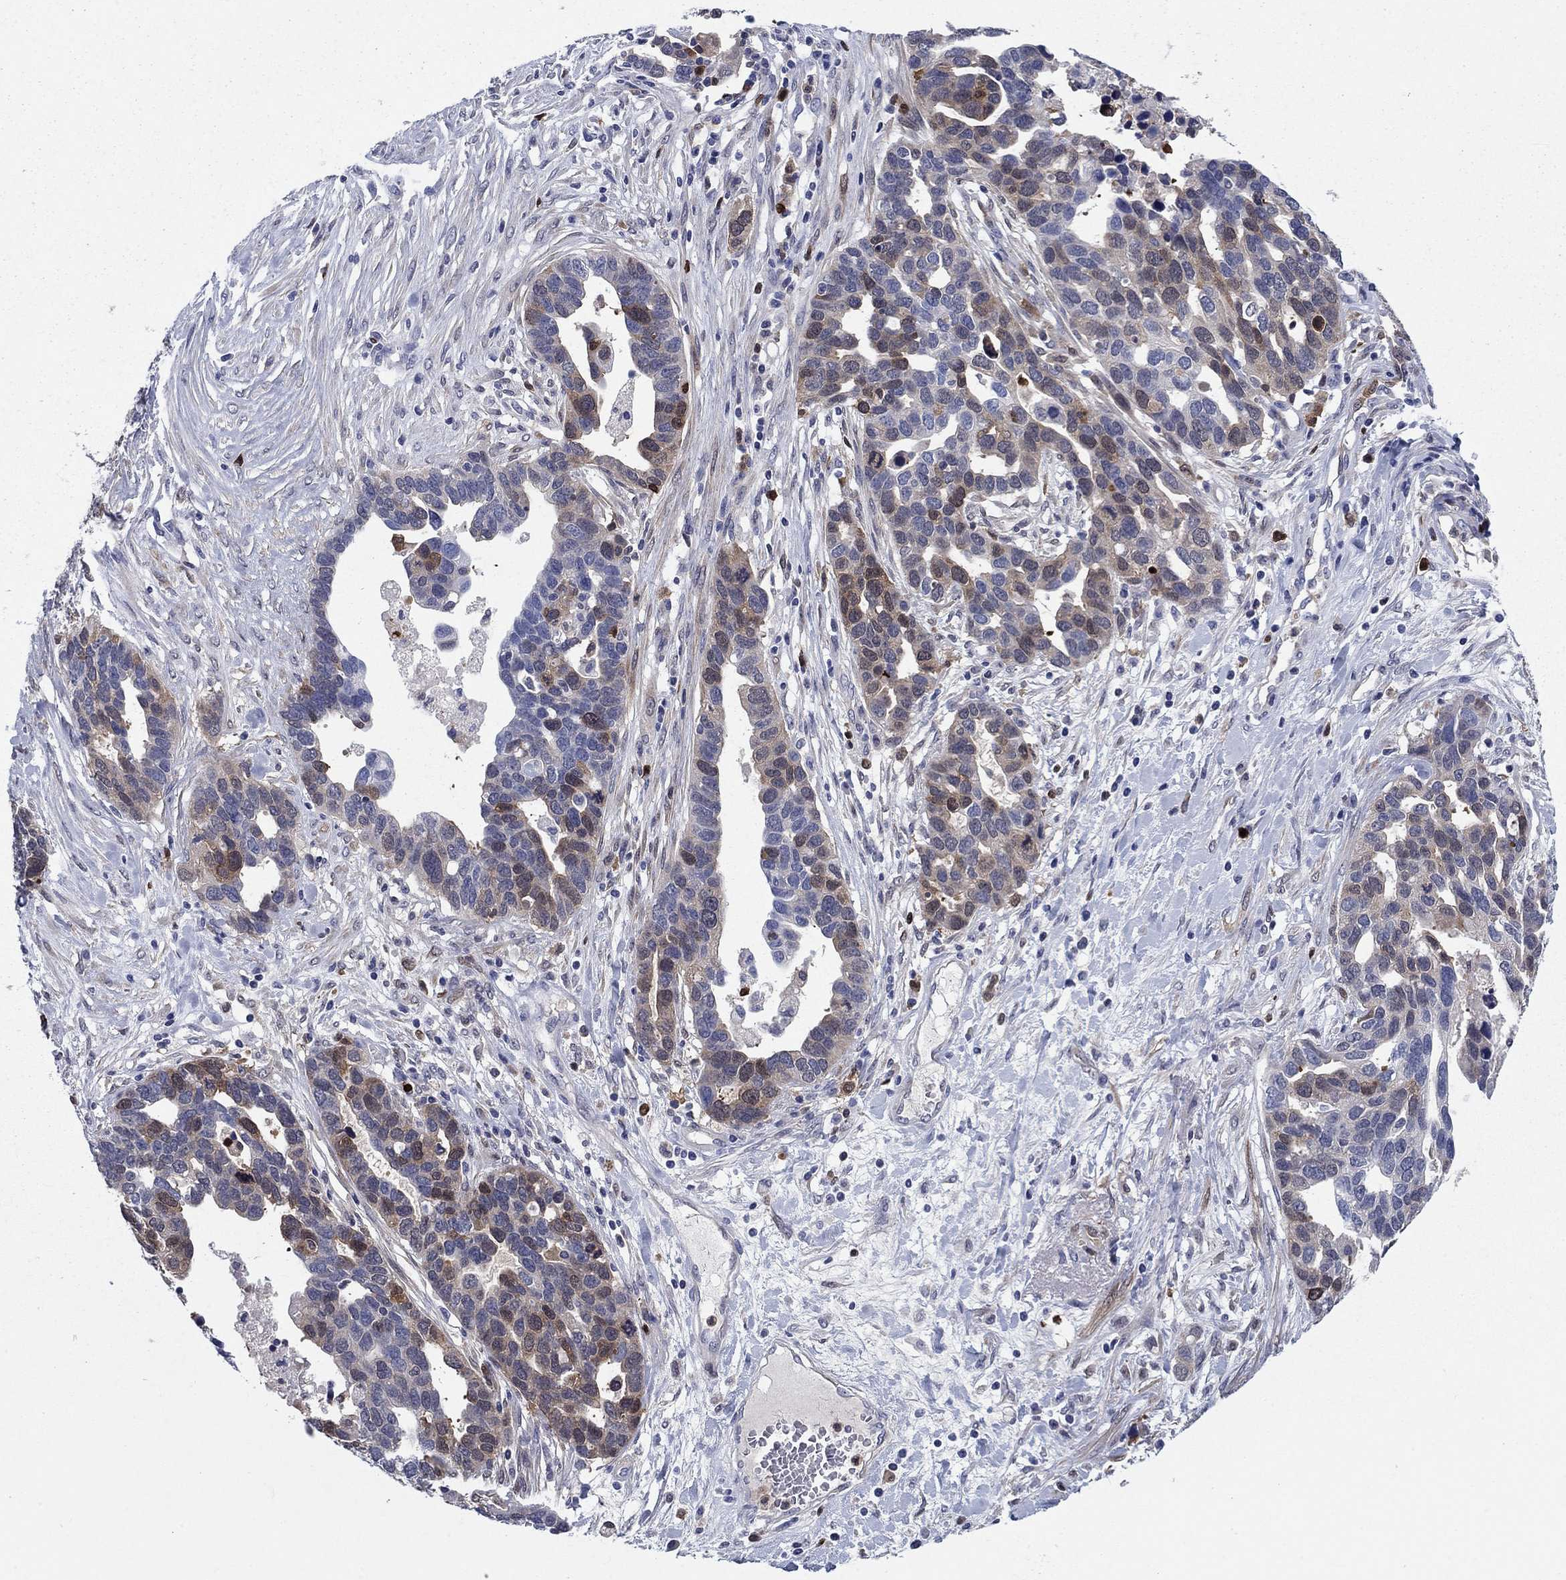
{"staining": {"intensity": "moderate", "quantity": "<25%", "location": "cytoplasmic/membranous"}, "tissue": "ovarian cancer", "cell_type": "Tumor cells", "image_type": "cancer", "snomed": [{"axis": "morphology", "description": "Cystadenocarcinoma, serous, NOS"}, {"axis": "topography", "description": "Ovary"}], "caption": "A low amount of moderate cytoplasmic/membranous positivity is present in about <25% of tumor cells in ovarian cancer (serous cystadenocarcinoma) tissue.", "gene": "STMN1", "patient": {"sex": "female", "age": 54}}